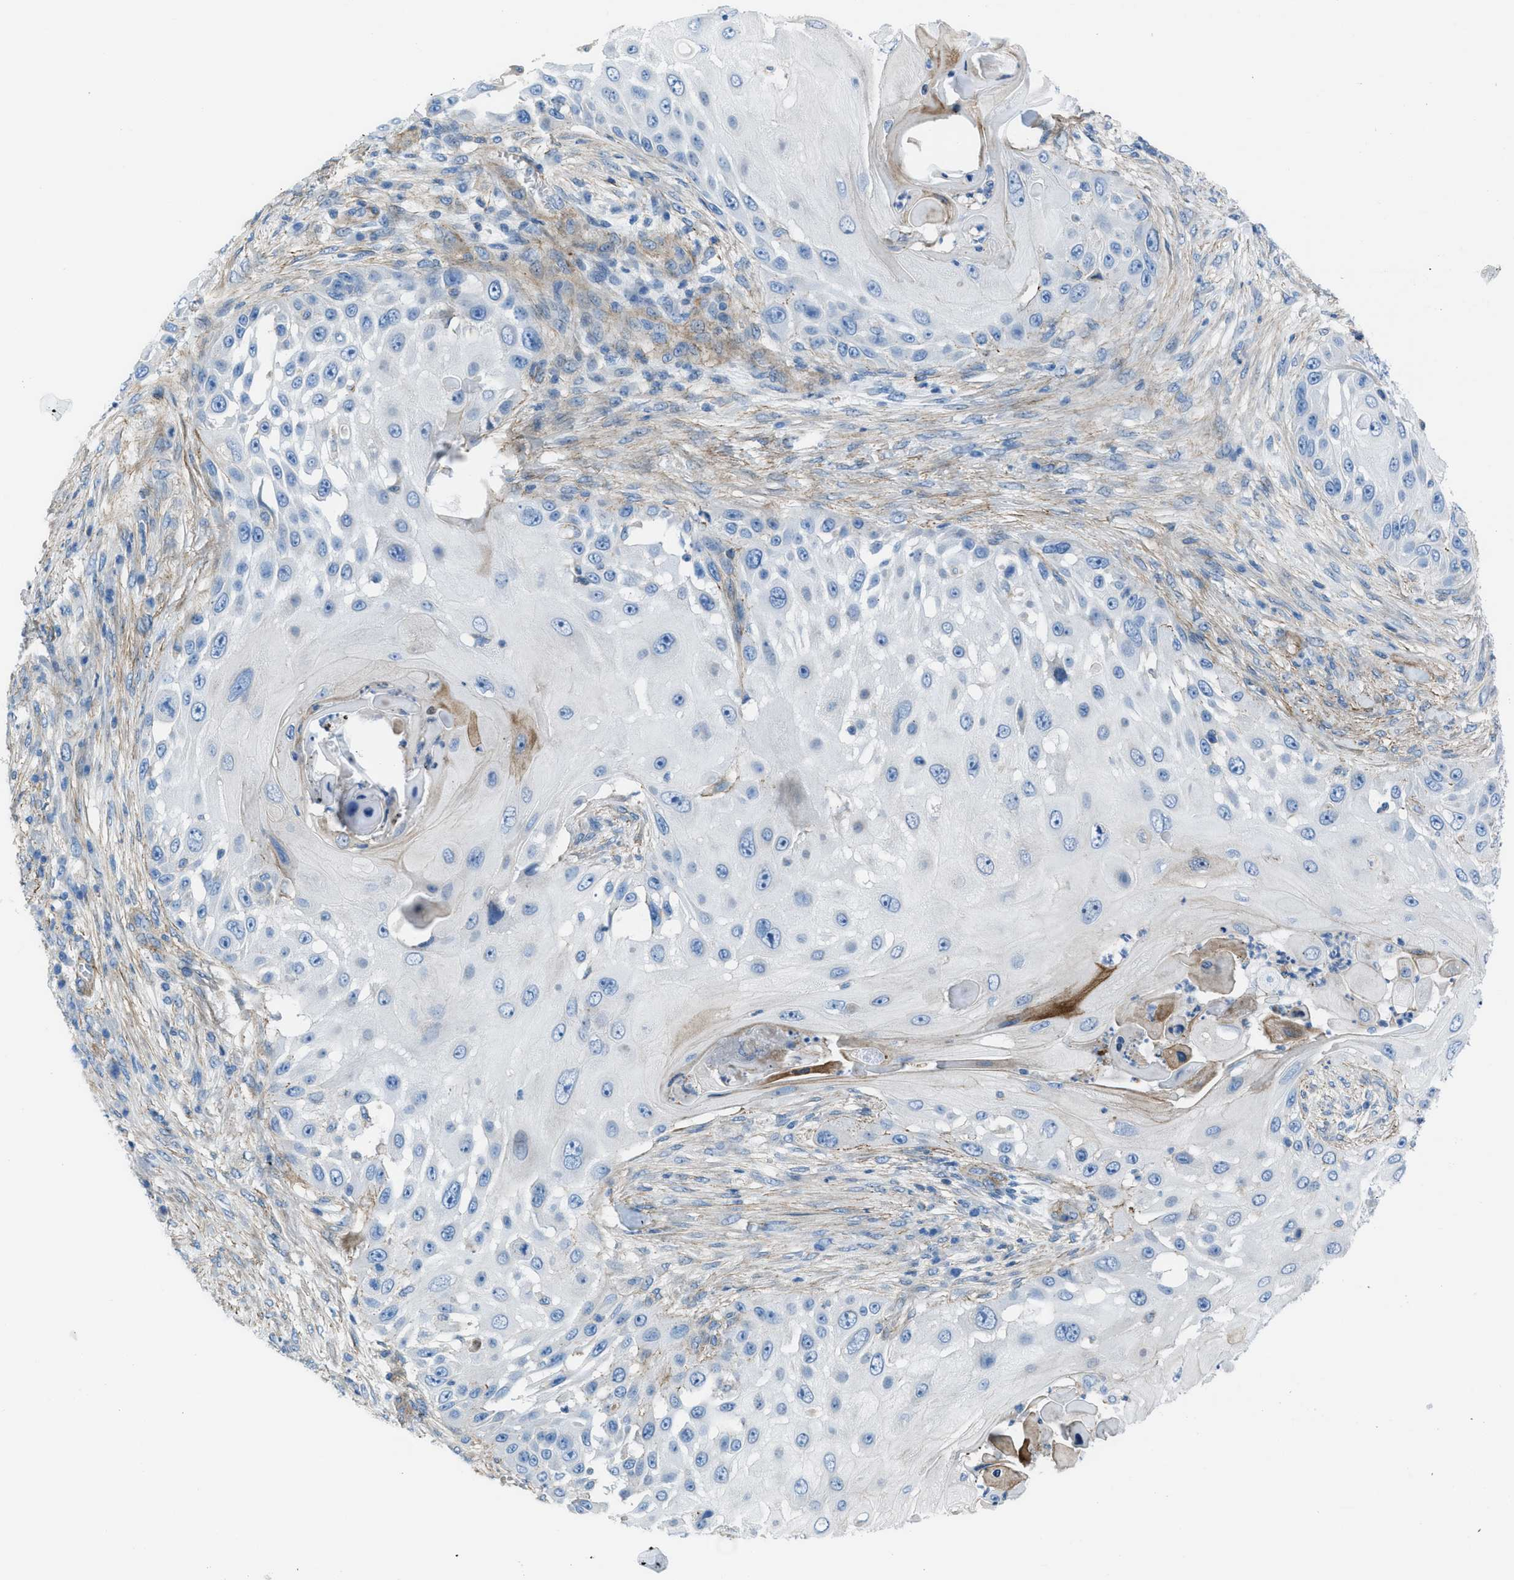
{"staining": {"intensity": "negative", "quantity": "none", "location": "none"}, "tissue": "skin cancer", "cell_type": "Tumor cells", "image_type": "cancer", "snomed": [{"axis": "morphology", "description": "Squamous cell carcinoma, NOS"}, {"axis": "topography", "description": "Skin"}], "caption": "A high-resolution image shows IHC staining of skin cancer (squamous cell carcinoma), which demonstrates no significant staining in tumor cells.", "gene": "KCNH7", "patient": {"sex": "female", "age": 44}}